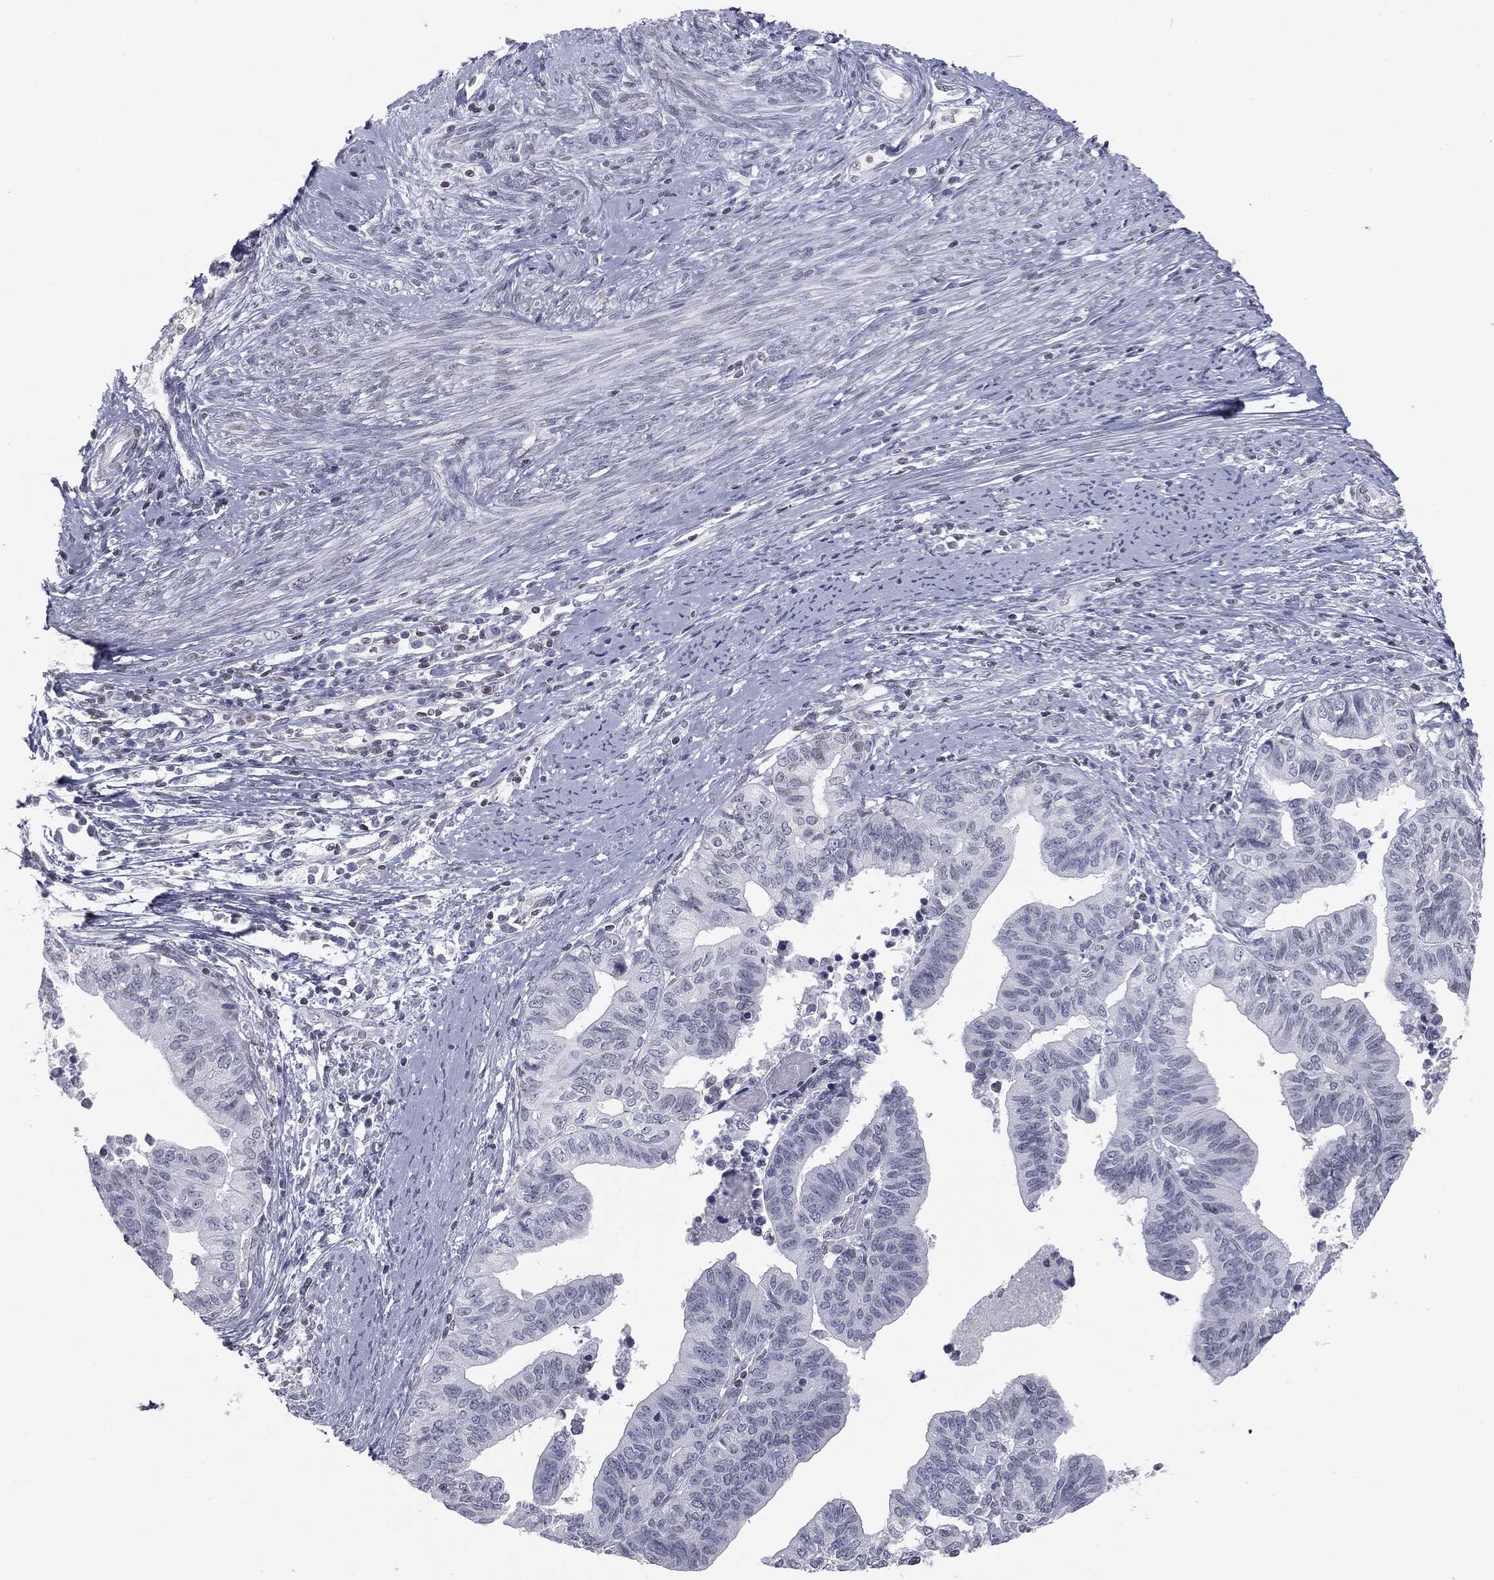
{"staining": {"intensity": "negative", "quantity": "none", "location": "none"}, "tissue": "endometrial cancer", "cell_type": "Tumor cells", "image_type": "cancer", "snomed": [{"axis": "morphology", "description": "Adenocarcinoma, NOS"}, {"axis": "topography", "description": "Endometrium"}], "caption": "Endometrial cancer was stained to show a protein in brown. There is no significant positivity in tumor cells. Nuclei are stained in blue.", "gene": "ALDOB", "patient": {"sex": "female", "age": 65}}